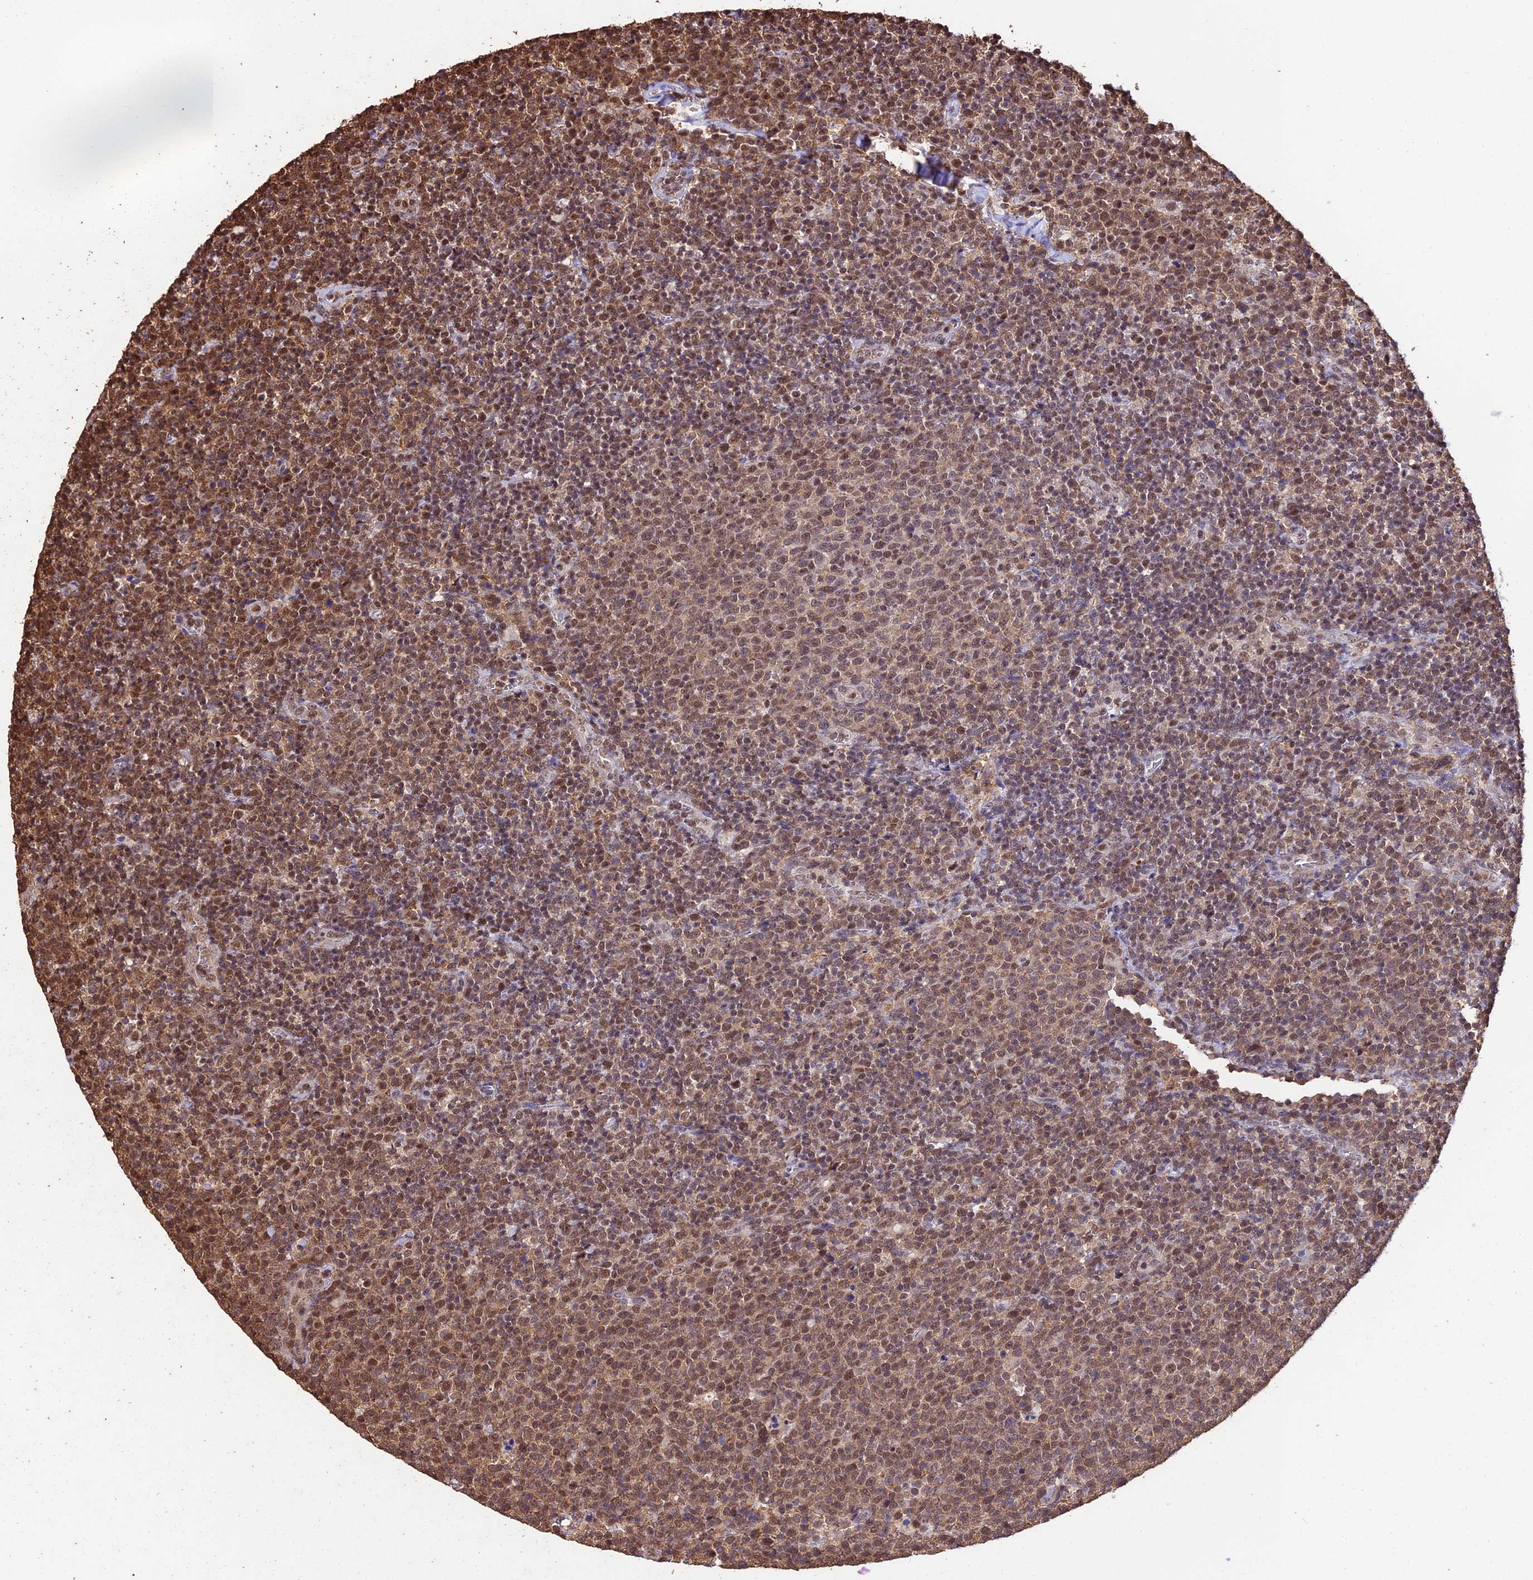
{"staining": {"intensity": "moderate", "quantity": ">75%", "location": "cytoplasmic/membranous,nuclear"}, "tissue": "lymphoma", "cell_type": "Tumor cells", "image_type": "cancer", "snomed": [{"axis": "morphology", "description": "Malignant lymphoma, non-Hodgkin's type, High grade"}, {"axis": "topography", "description": "Lymph node"}], "caption": "A micrograph of human high-grade malignant lymphoma, non-Hodgkin's type stained for a protein exhibits moderate cytoplasmic/membranous and nuclear brown staining in tumor cells.", "gene": "PPP4C", "patient": {"sex": "male", "age": 61}}